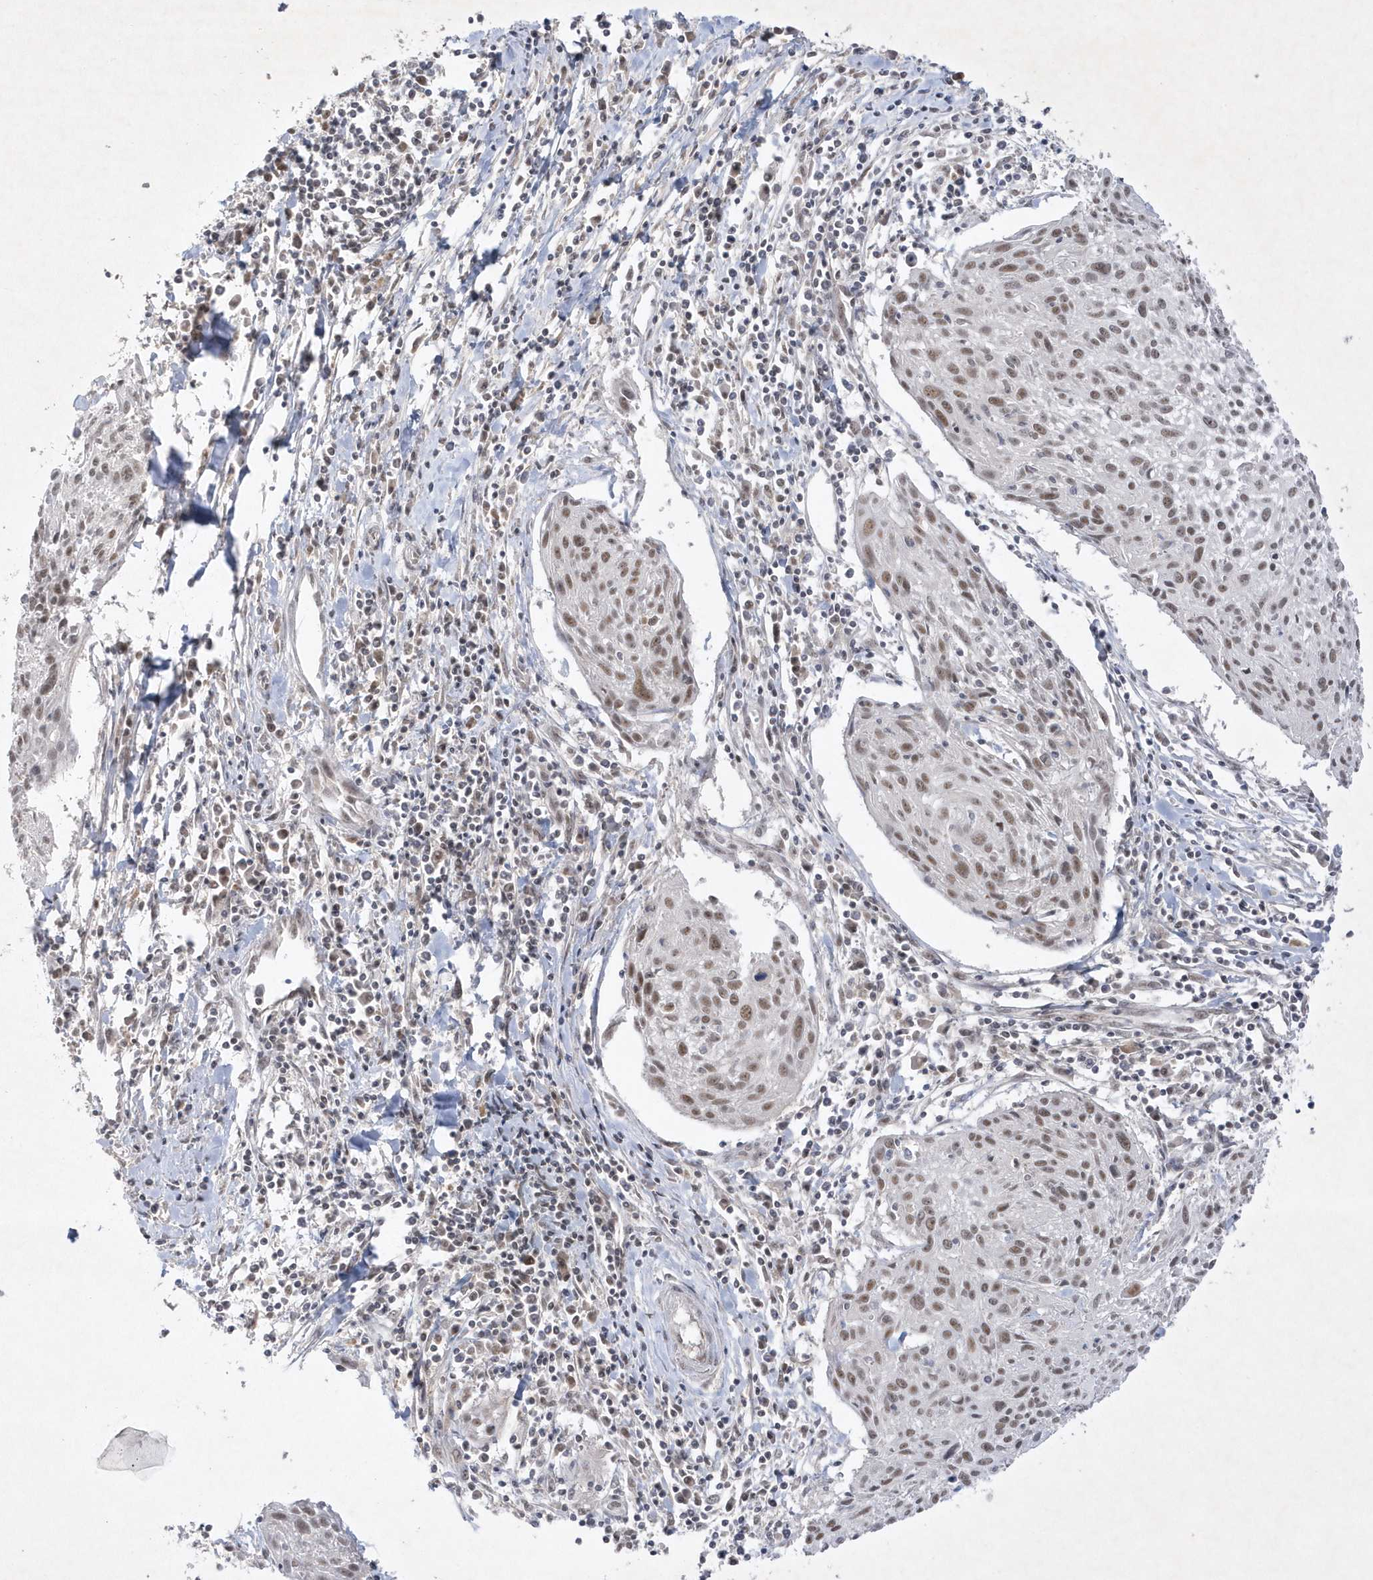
{"staining": {"intensity": "moderate", "quantity": "25%-75%", "location": "nuclear"}, "tissue": "cervical cancer", "cell_type": "Tumor cells", "image_type": "cancer", "snomed": [{"axis": "morphology", "description": "Squamous cell carcinoma, NOS"}, {"axis": "topography", "description": "Cervix"}], "caption": "A brown stain highlights moderate nuclear staining of a protein in cervical cancer (squamous cell carcinoma) tumor cells.", "gene": "CPSF3", "patient": {"sex": "female", "age": 51}}